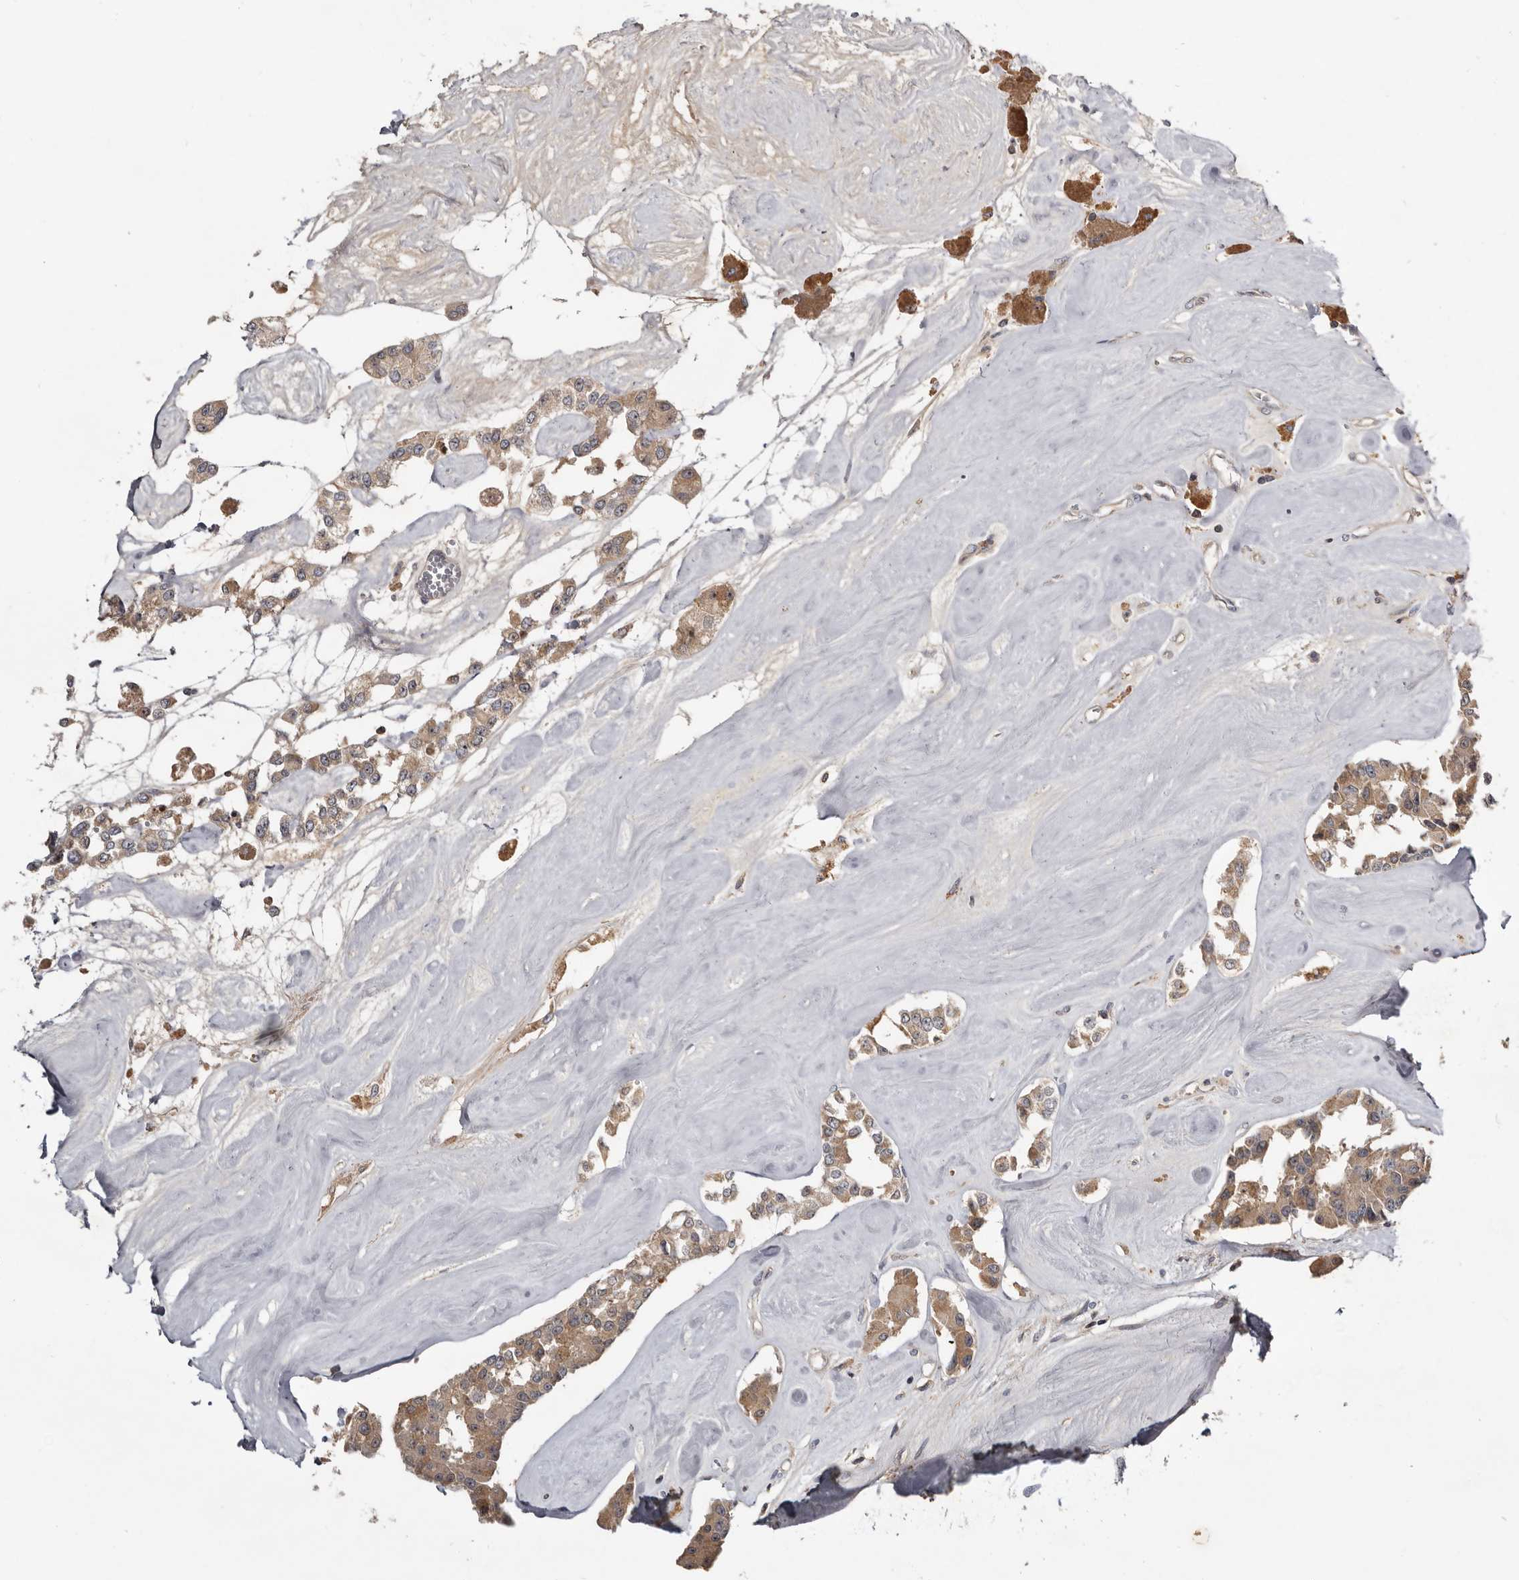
{"staining": {"intensity": "moderate", "quantity": ">75%", "location": "cytoplasmic/membranous"}, "tissue": "carcinoid", "cell_type": "Tumor cells", "image_type": "cancer", "snomed": [{"axis": "morphology", "description": "Carcinoid, malignant, NOS"}, {"axis": "topography", "description": "Pancreas"}], "caption": "Tumor cells show medium levels of moderate cytoplasmic/membranous positivity in about >75% of cells in carcinoid.", "gene": "TTC39A", "patient": {"sex": "male", "age": 41}}